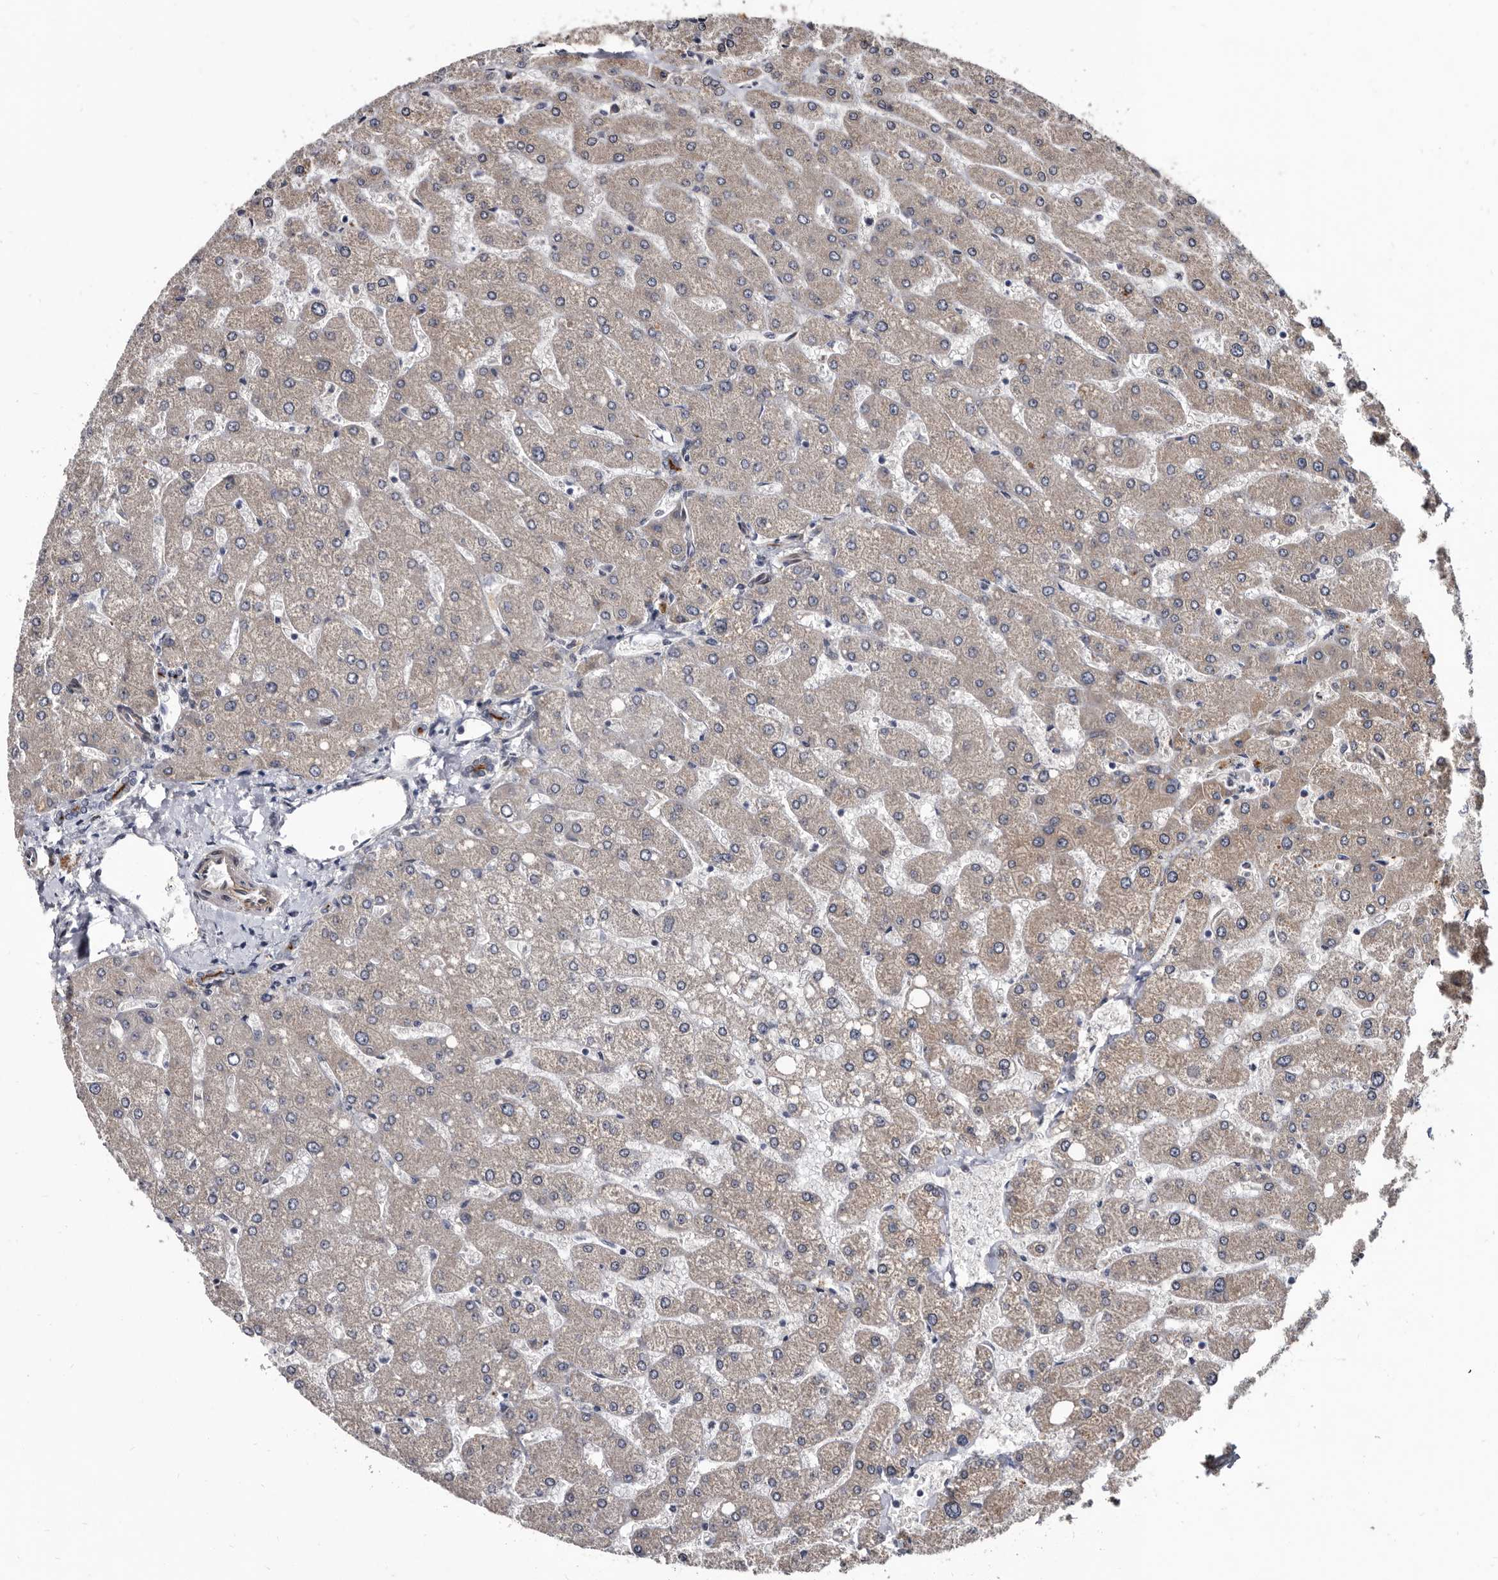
{"staining": {"intensity": "strong", "quantity": "25%-75%", "location": "cytoplasmic/membranous"}, "tissue": "liver", "cell_type": "Cholangiocytes", "image_type": "normal", "snomed": [{"axis": "morphology", "description": "Normal tissue, NOS"}, {"axis": "topography", "description": "Liver"}], "caption": "Immunohistochemistry micrograph of normal human liver stained for a protein (brown), which reveals high levels of strong cytoplasmic/membranous staining in about 25%-75% of cholangiocytes.", "gene": "PROM1", "patient": {"sex": "male", "age": 55}}